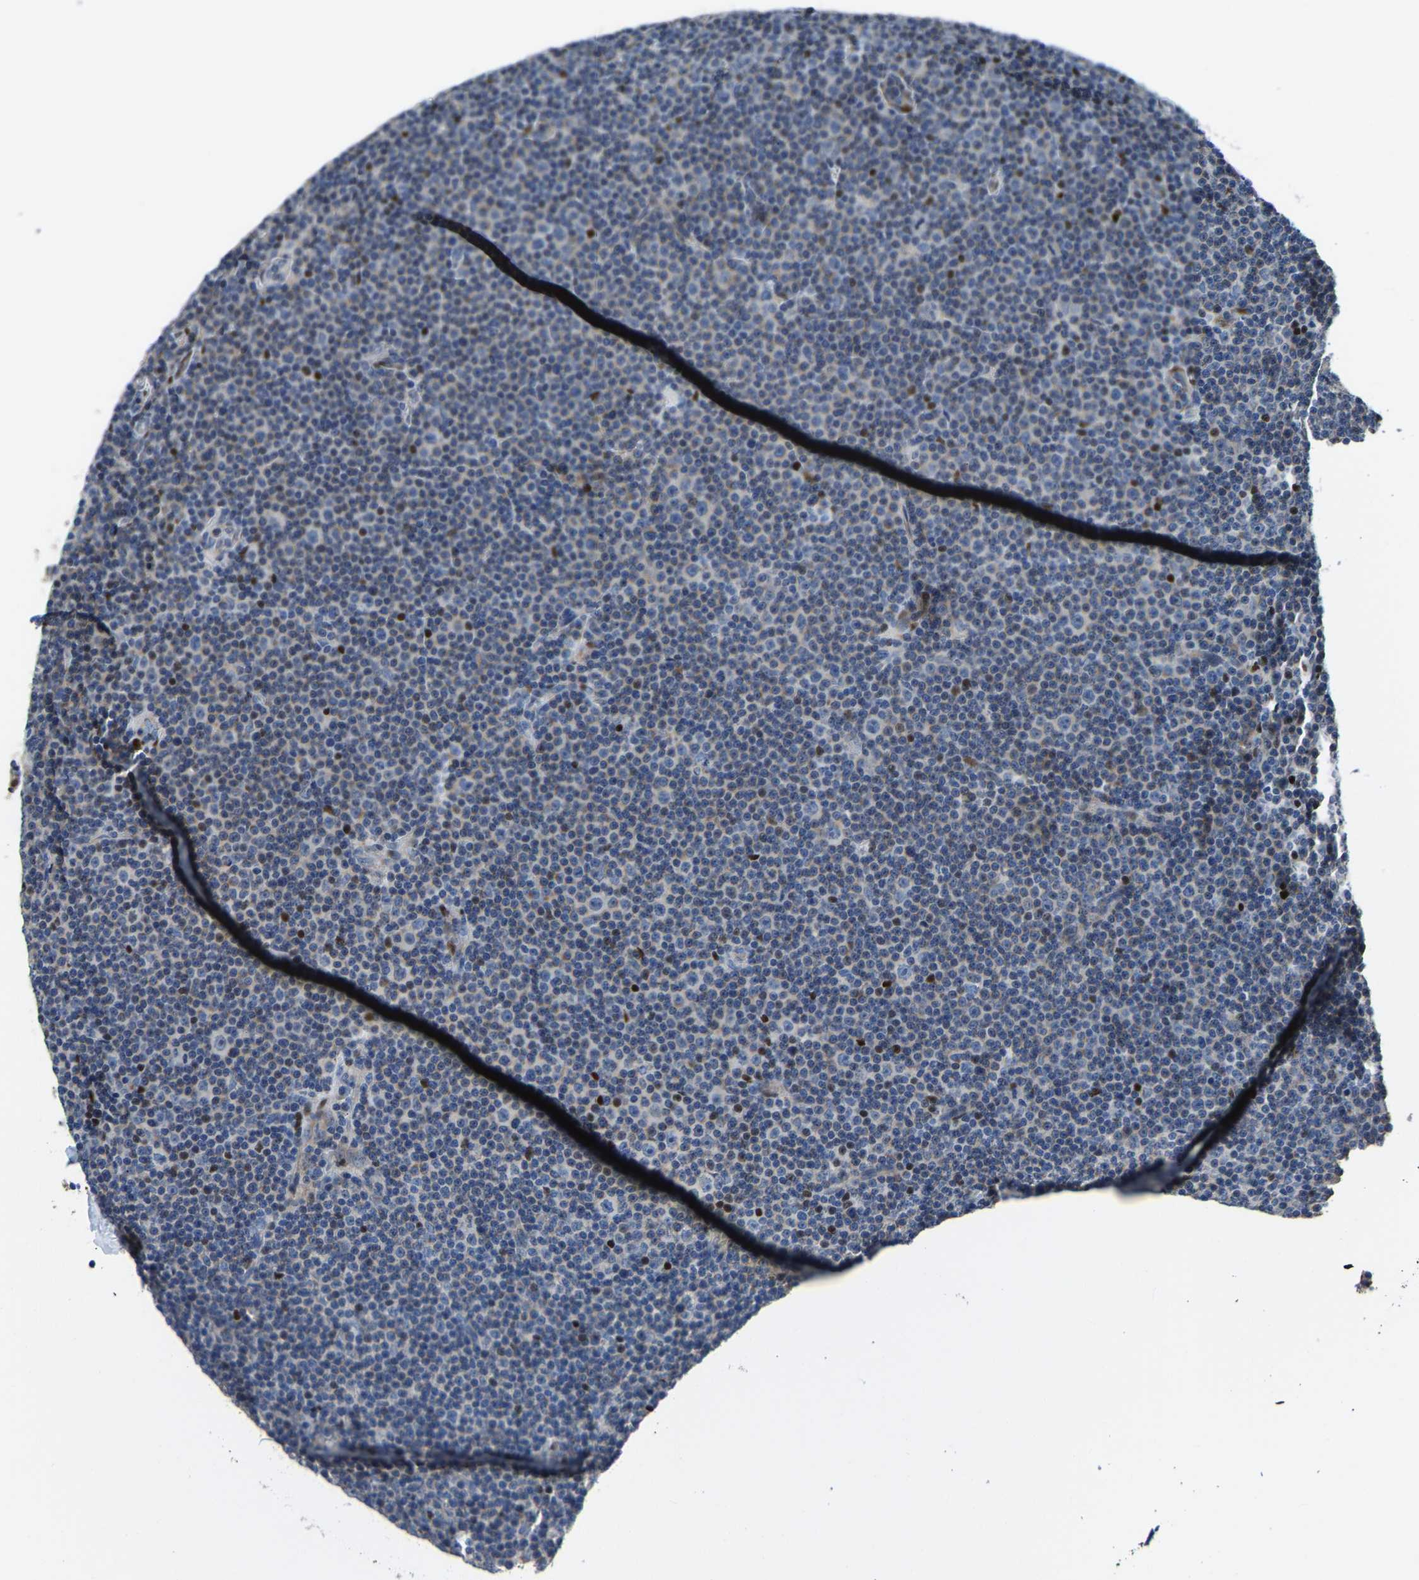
{"staining": {"intensity": "negative", "quantity": "none", "location": "none"}, "tissue": "lymphoma", "cell_type": "Tumor cells", "image_type": "cancer", "snomed": [{"axis": "morphology", "description": "Malignant lymphoma, non-Hodgkin's type, Low grade"}, {"axis": "topography", "description": "Lymph node"}], "caption": "The histopathology image displays no significant expression in tumor cells of low-grade malignant lymphoma, non-Hodgkin's type. (Immunohistochemistry (ihc), brightfield microscopy, high magnification).", "gene": "EGR1", "patient": {"sex": "female", "age": 67}}